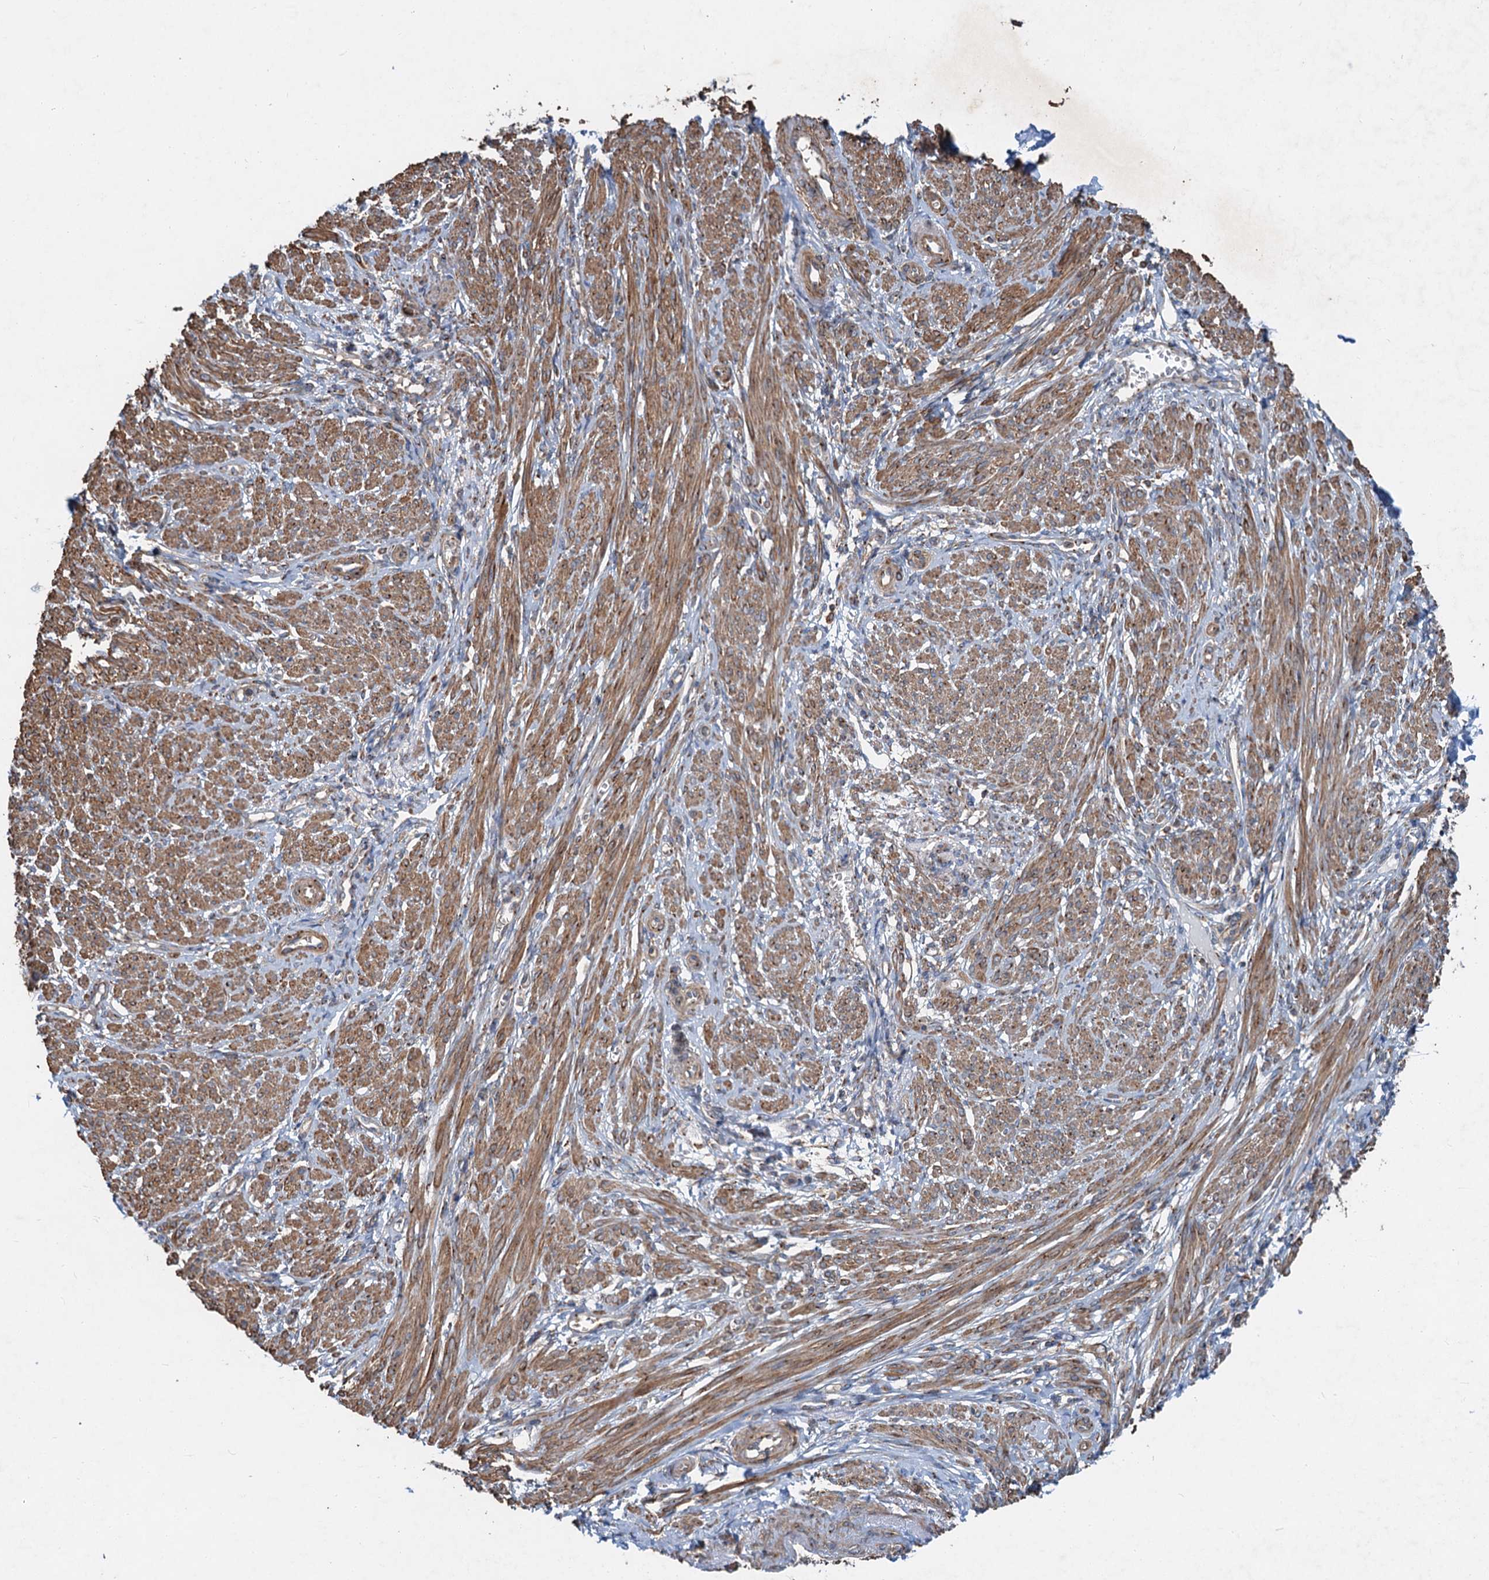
{"staining": {"intensity": "moderate", "quantity": "25%-75%", "location": "cytoplasmic/membranous"}, "tissue": "smooth muscle", "cell_type": "Smooth muscle cells", "image_type": "normal", "snomed": [{"axis": "morphology", "description": "Normal tissue, NOS"}, {"axis": "topography", "description": "Smooth muscle"}], "caption": "Immunohistochemistry (IHC) (DAB (3,3'-diaminobenzidine)) staining of unremarkable human smooth muscle demonstrates moderate cytoplasmic/membranous protein staining in approximately 25%-75% of smooth muscle cells.", "gene": "ANKRD26", "patient": {"sex": "female", "age": 39}}